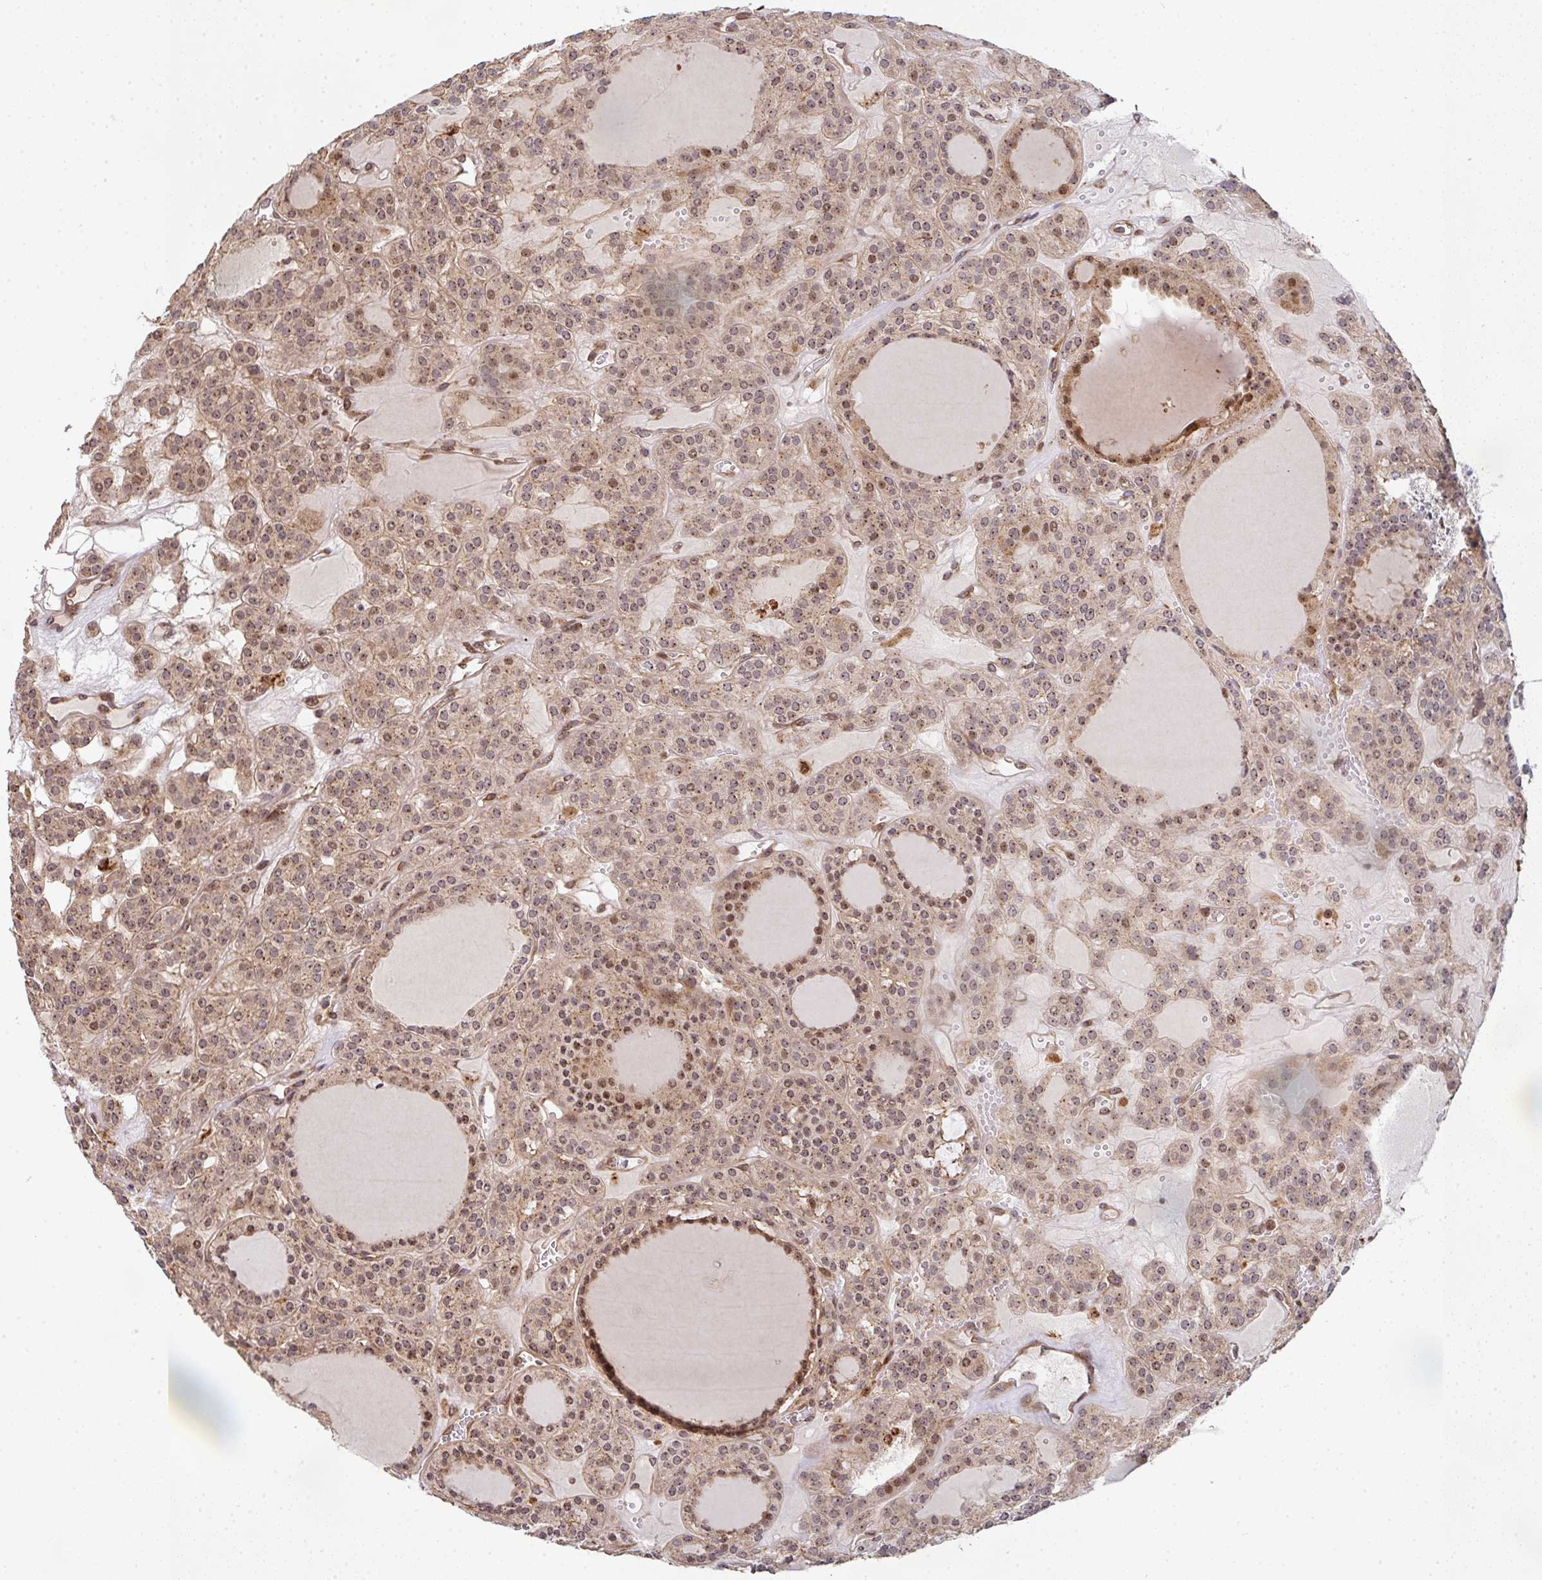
{"staining": {"intensity": "moderate", "quantity": ">75%", "location": "cytoplasmic/membranous,nuclear"}, "tissue": "thyroid cancer", "cell_type": "Tumor cells", "image_type": "cancer", "snomed": [{"axis": "morphology", "description": "Follicular adenoma carcinoma, NOS"}, {"axis": "topography", "description": "Thyroid gland"}], "caption": "Immunohistochemistry micrograph of neoplastic tissue: human follicular adenoma carcinoma (thyroid) stained using IHC demonstrates medium levels of moderate protein expression localized specifically in the cytoplasmic/membranous and nuclear of tumor cells, appearing as a cytoplasmic/membranous and nuclear brown color.", "gene": "SIMC1", "patient": {"sex": "female", "age": 63}}